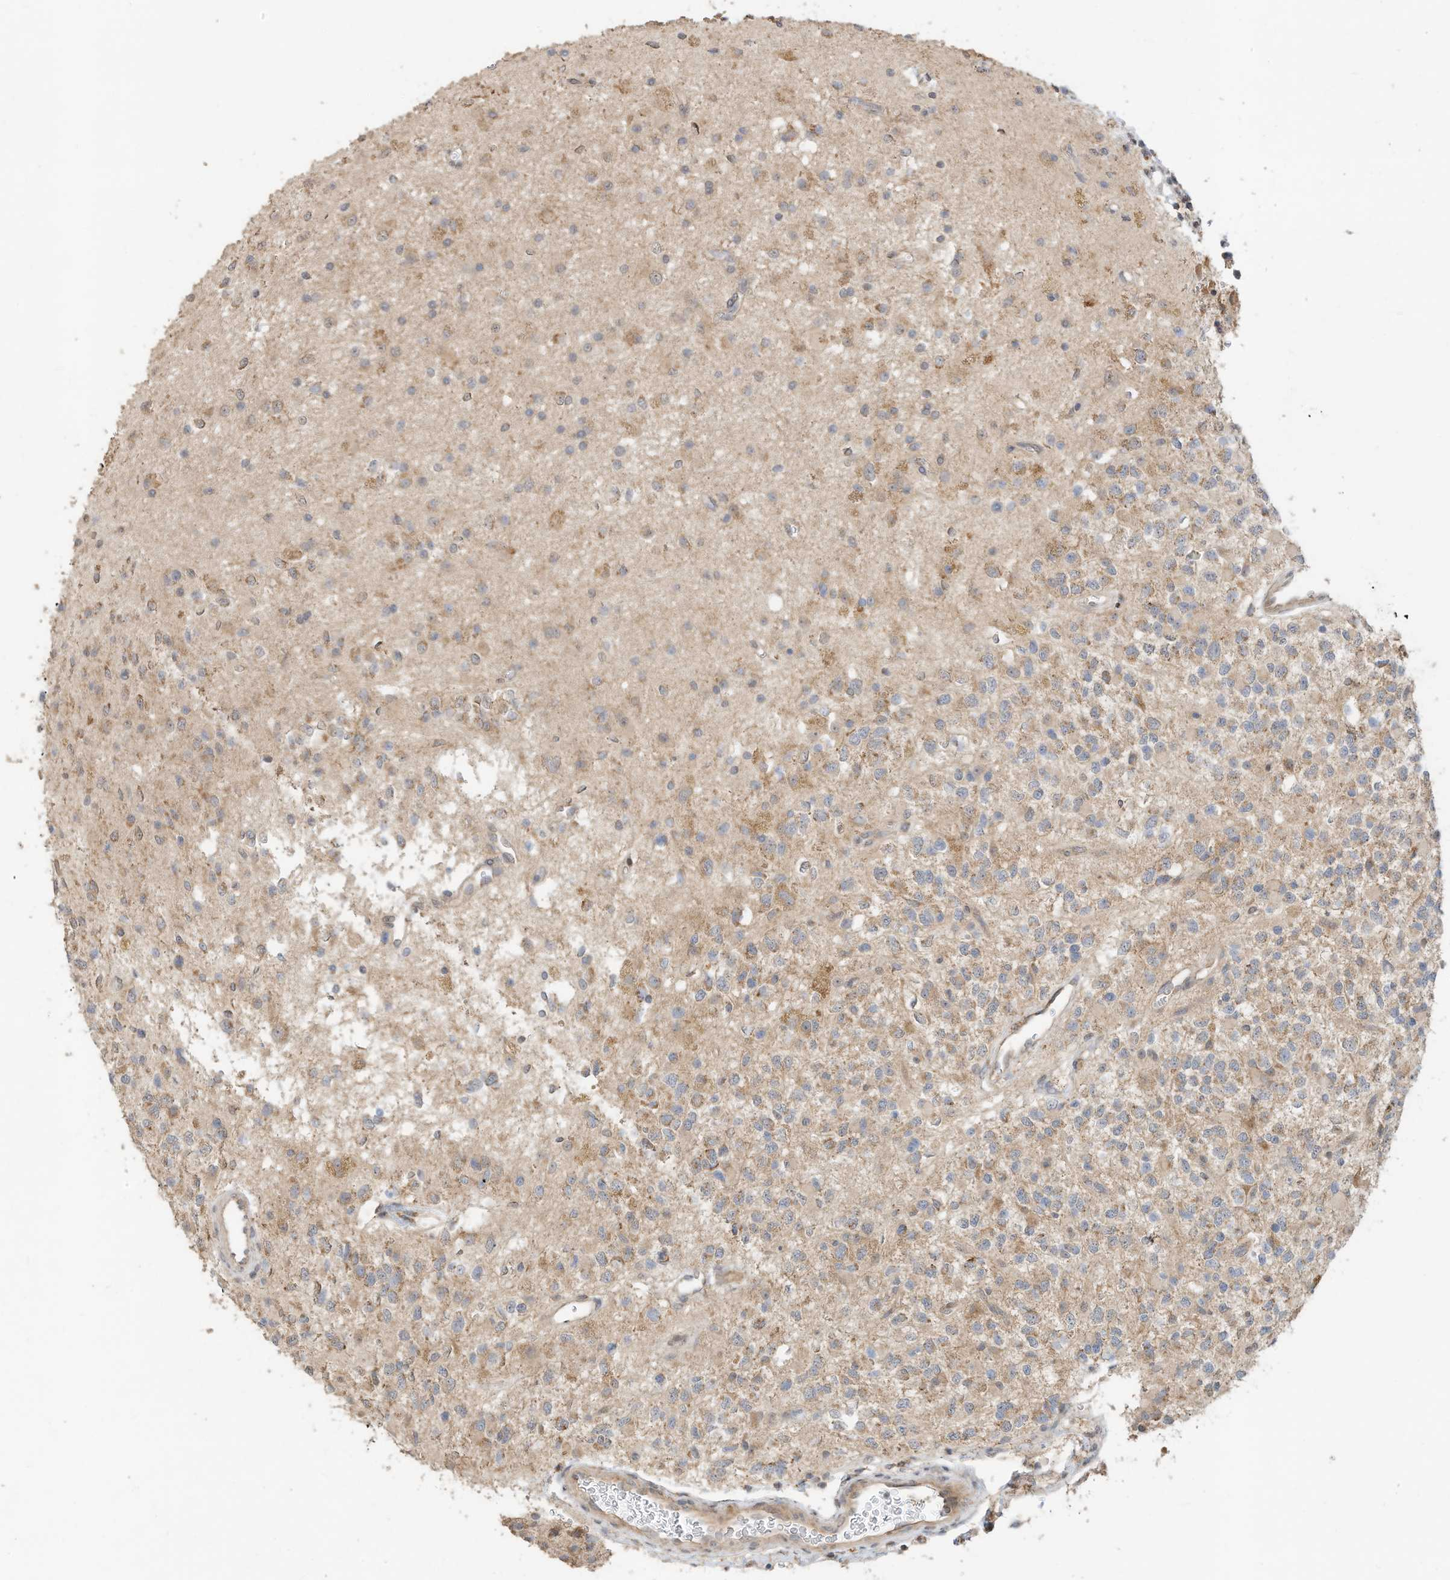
{"staining": {"intensity": "moderate", "quantity": "<25%", "location": "cytoplasmic/membranous"}, "tissue": "glioma", "cell_type": "Tumor cells", "image_type": "cancer", "snomed": [{"axis": "morphology", "description": "Glioma, malignant, High grade"}, {"axis": "topography", "description": "Brain"}], "caption": "DAB immunohistochemical staining of human malignant high-grade glioma demonstrates moderate cytoplasmic/membranous protein expression in approximately <25% of tumor cells.", "gene": "CAGE1", "patient": {"sex": "male", "age": 34}}